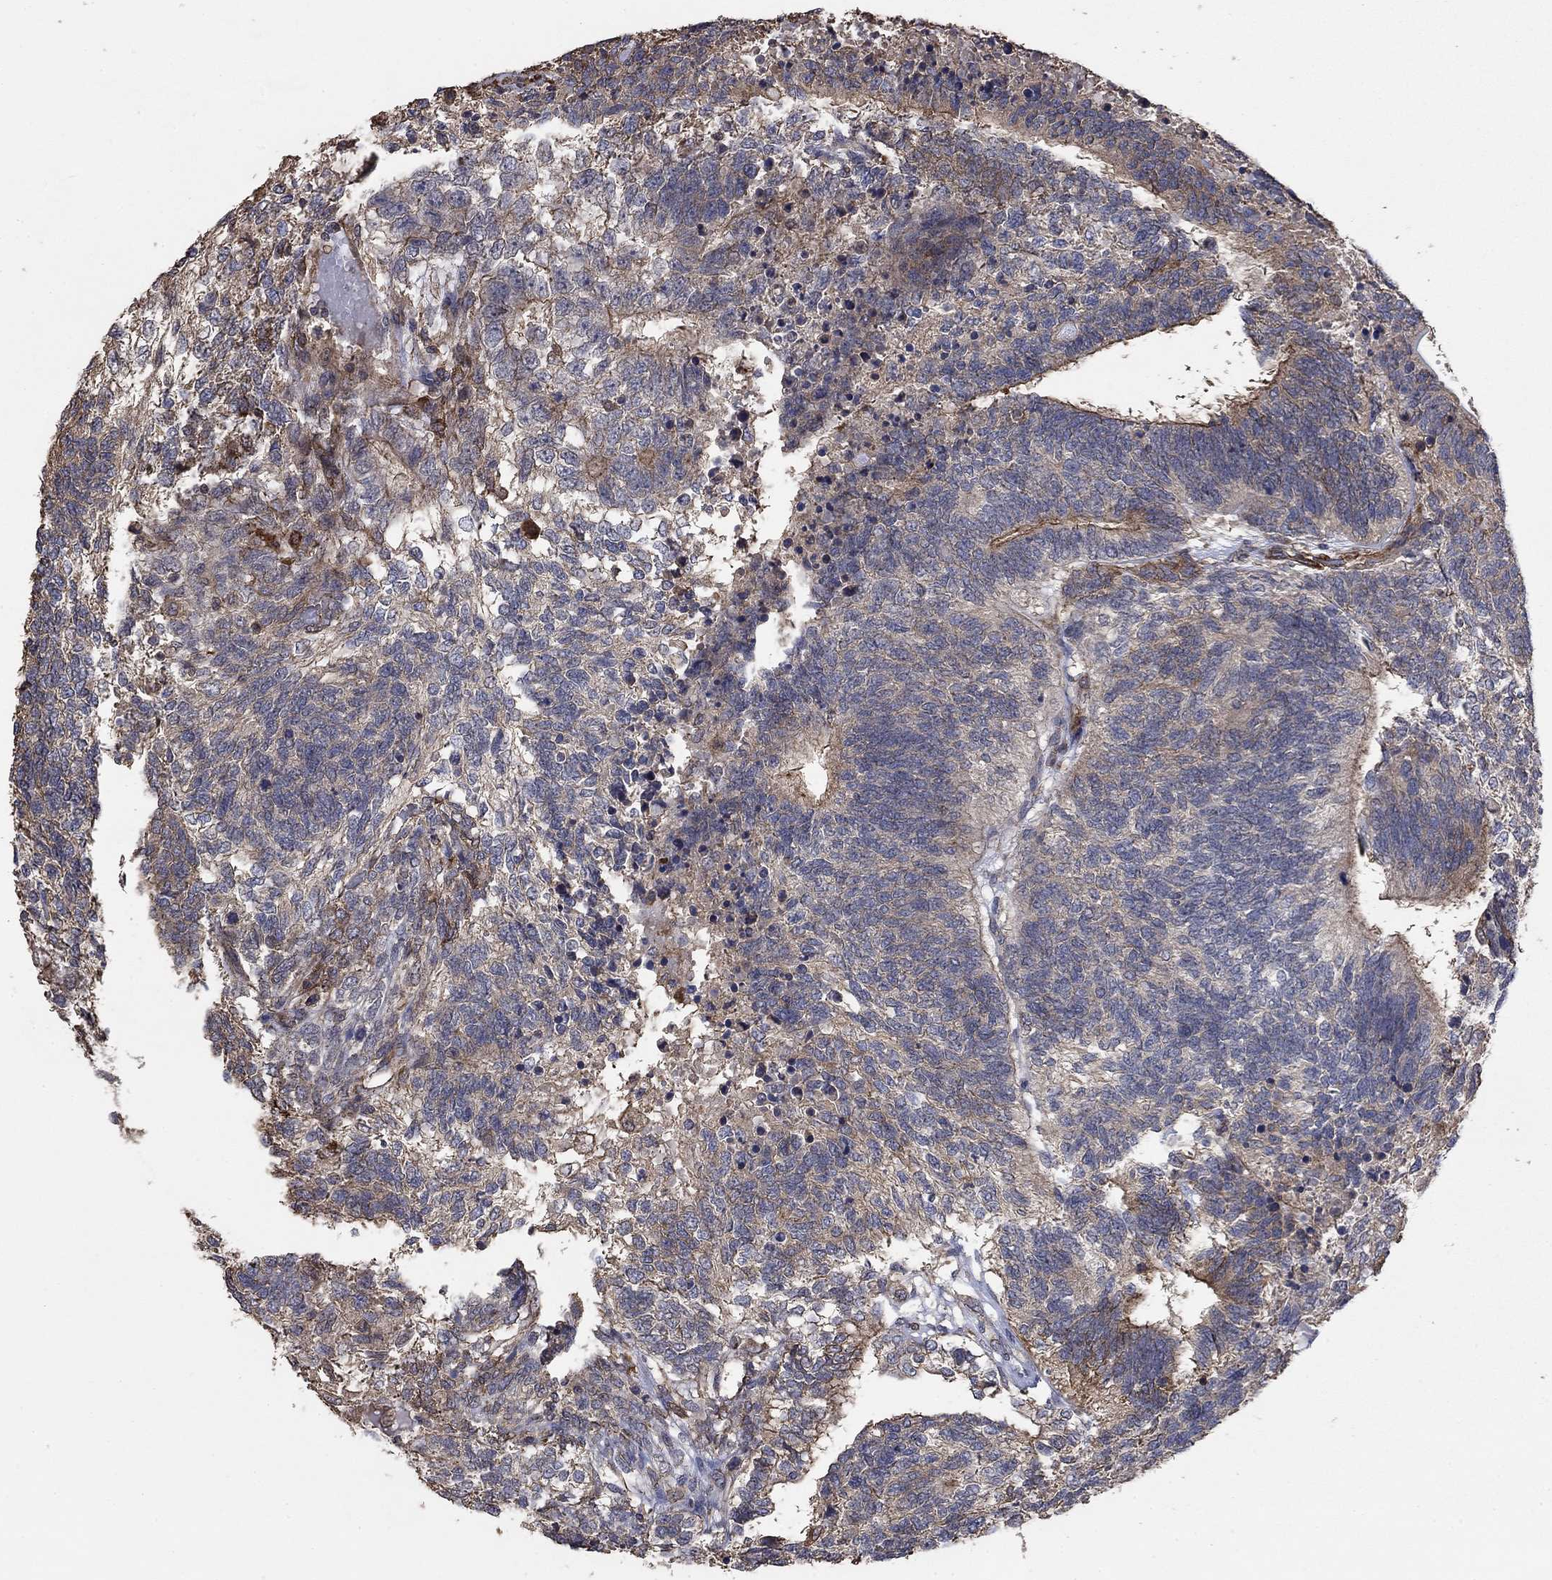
{"staining": {"intensity": "moderate", "quantity": "<25%", "location": "cytoplasmic/membranous"}, "tissue": "testis cancer", "cell_type": "Tumor cells", "image_type": "cancer", "snomed": [{"axis": "morphology", "description": "Seminoma, NOS"}, {"axis": "morphology", "description": "Carcinoma, Embryonal, NOS"}, {"axis": "topography", "description": "Testis"}], "caption": "Protein analysis of embryonal carcinoma (testis) tissue displays moderate cytoplasmic/membranous staining in approximately <25% of tumor cells.", "gene": "PDE3A", "patient": {"sex": "male", "age": 41}}